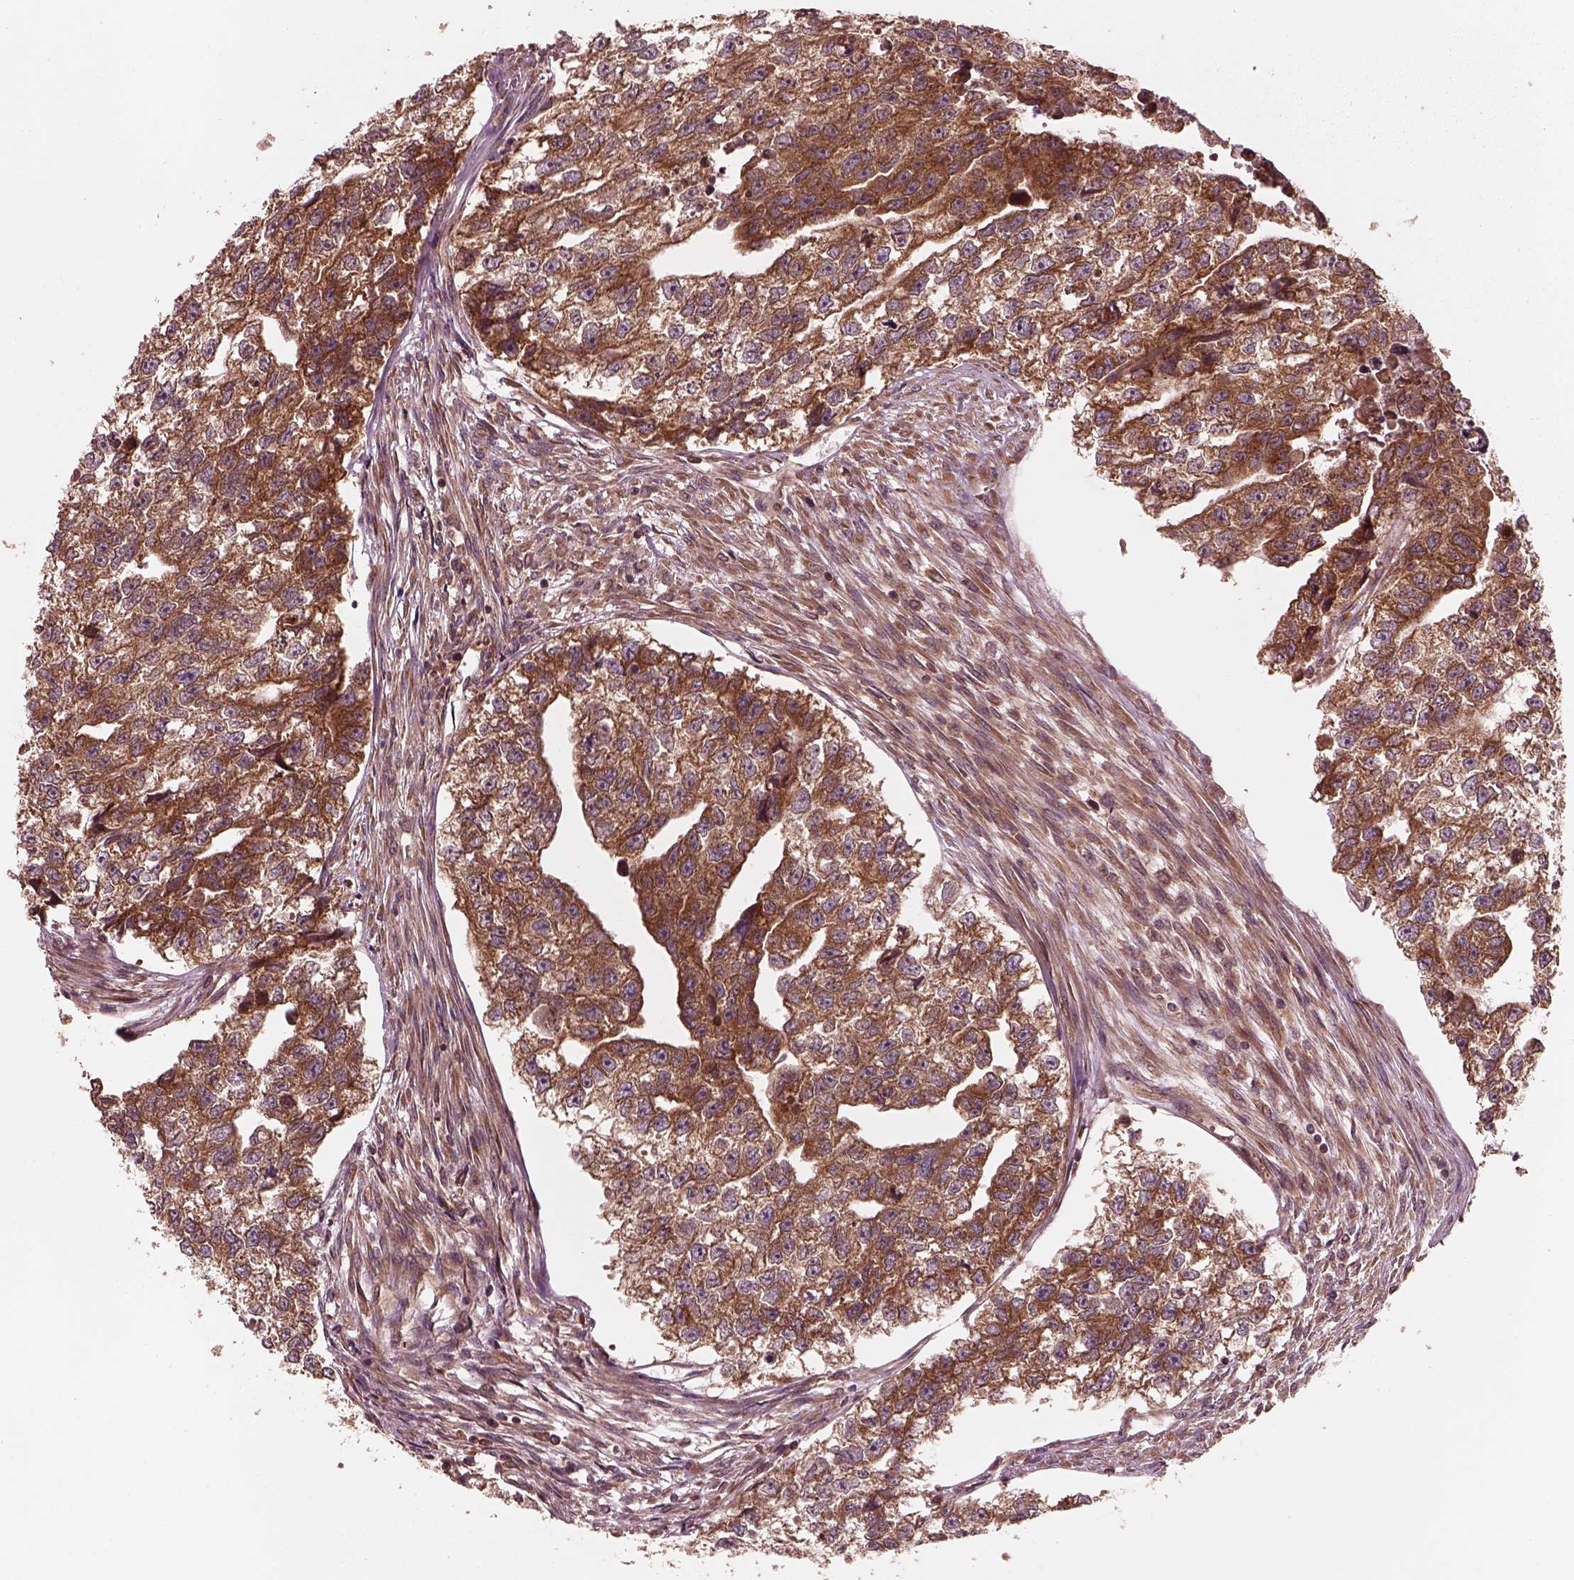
{"staining": {"intensity": "moderate", "quantity": ">75%", "location": "cytoplasmic/membranous"}, "tissue": "testis cancer", "cell_type": "Tumor cells", "image_type": "cancer", "snomed": [{"axis": "morphology", "description": "Carcinoma, Embryonal, NOS"}, {"axis": "morphology", "description": "Teratoma, malignant, NOS"}, {"axis": "topography", "description": "Testis"}], "caption": "Protein staining by IHC shows moderate cytoplasmic/membranous staining in about >75% of tumor cells in testis cancer. The staining is performed using DAB brown chromogen to label protein expression. The nuclei are counter-stained blue using hematoxylin.", "gene": "PIK3R2", "patient": {"sex": "male", "age": 44}}